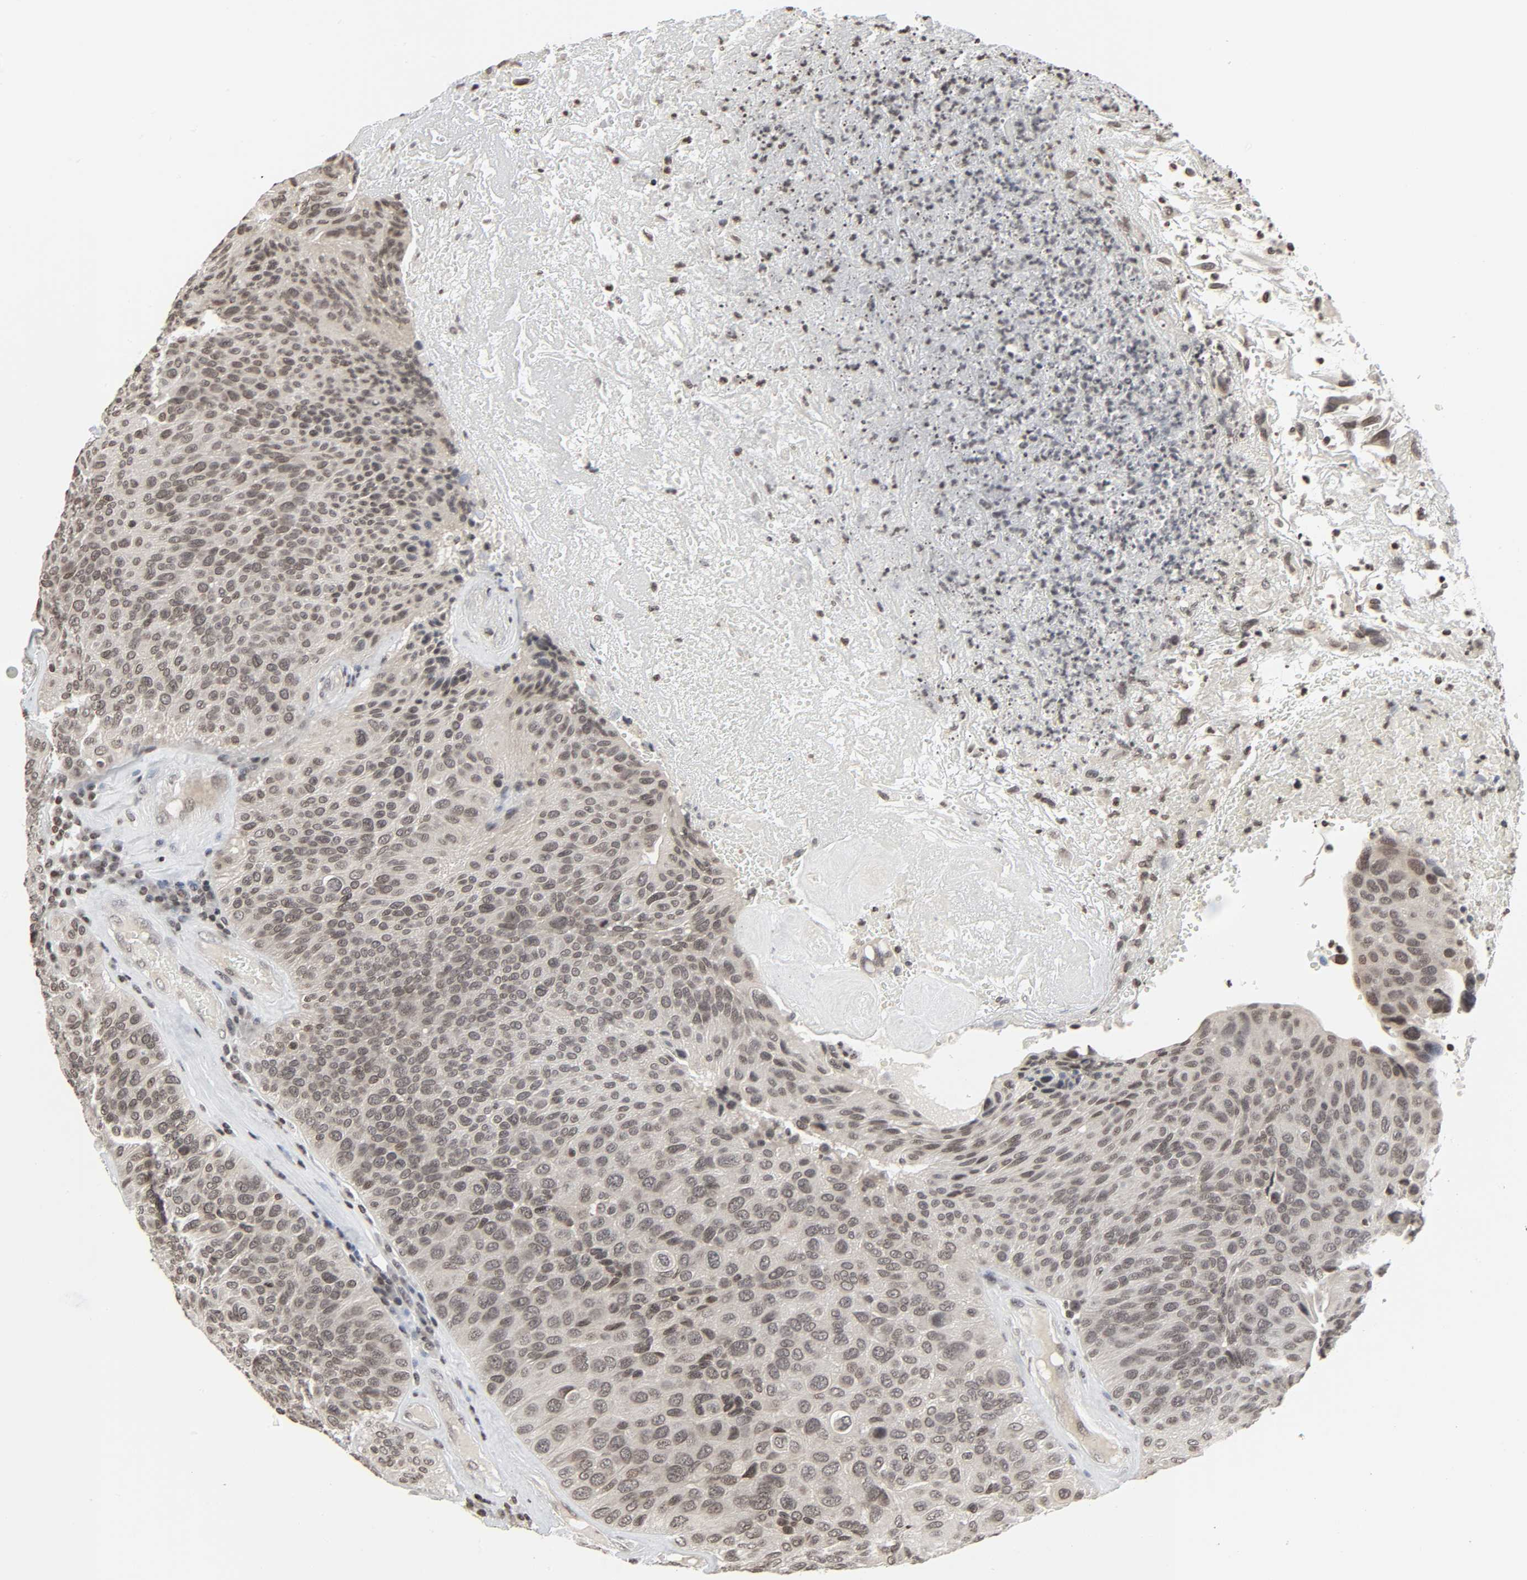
{"staining": {"intensity": "moderate", "quantity": ">75%", "location": "nuclear"}, "tissue": "urothelial cancer", "cell_type": "Tumor cells", "image_type": "cancer", "snomed": [{"axis": "morphology", "description": "Urothelial carcinoma, High grade"}, {"axis": "topography", "description": "Urinary bladder"}], "caption": "Protein expression analysis of urothelial carcinoma (high-grade) shows moderate nuclear positivity in about >75% of tumor cells.", "gene": "ELAVL1", "patient": {"sex": "male", "age": 66}}